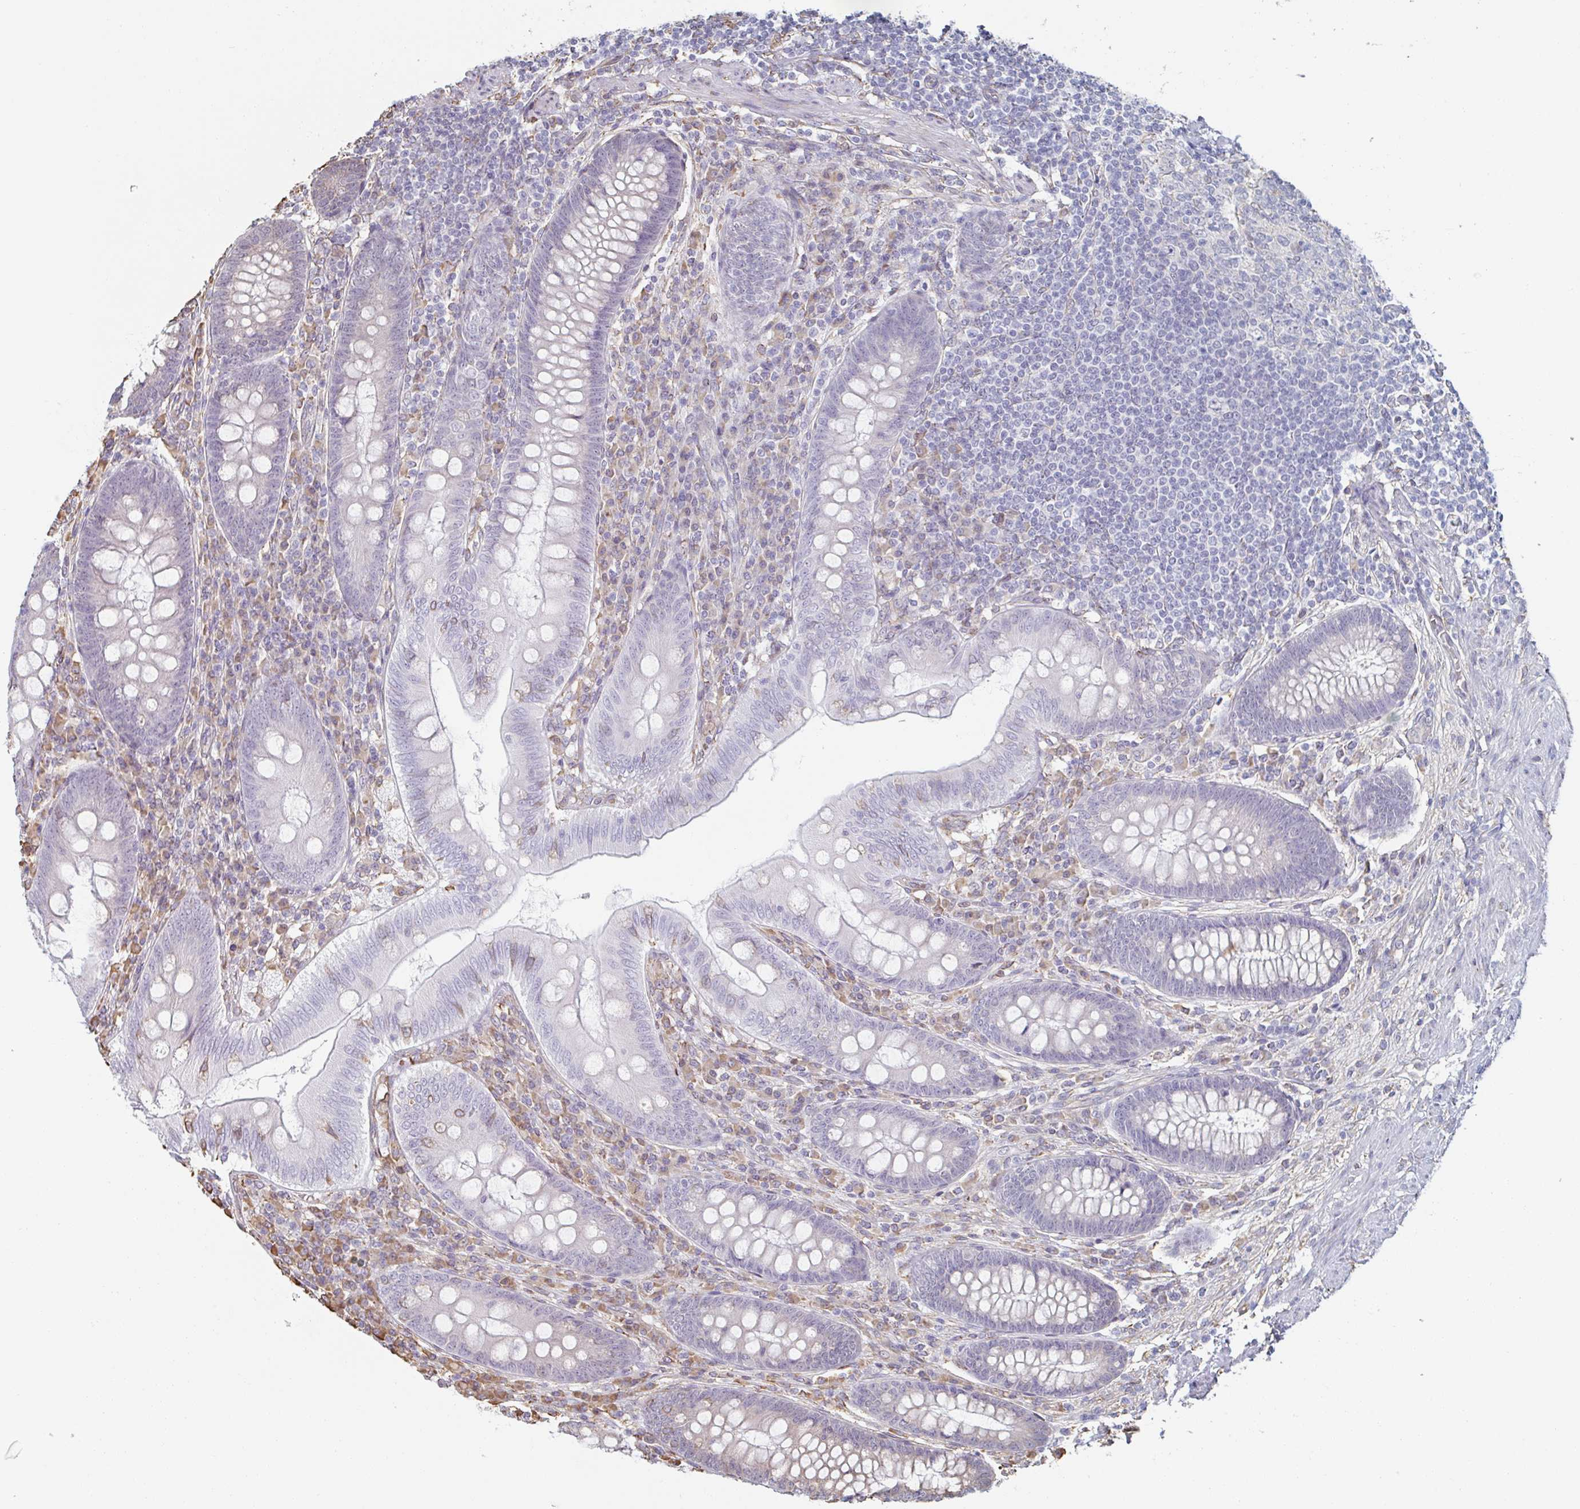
{"staining": {"intensity": "negative", "quantity": "none", "location": "none"}, "tissue": "appendix", "cell_type": "Glandular cells", "image_type": "normal", "snomed": [{"axis": "morphology", "description": "Normal tissue, NOS"}, {"axis": "topography", "description": "Appendix"}], "caption": "An image of appendix stained for a protein reveals no brown staining in glandular cells.", "gene": "RAB5IF", "patient": {"sex": "male", "age": 71}}